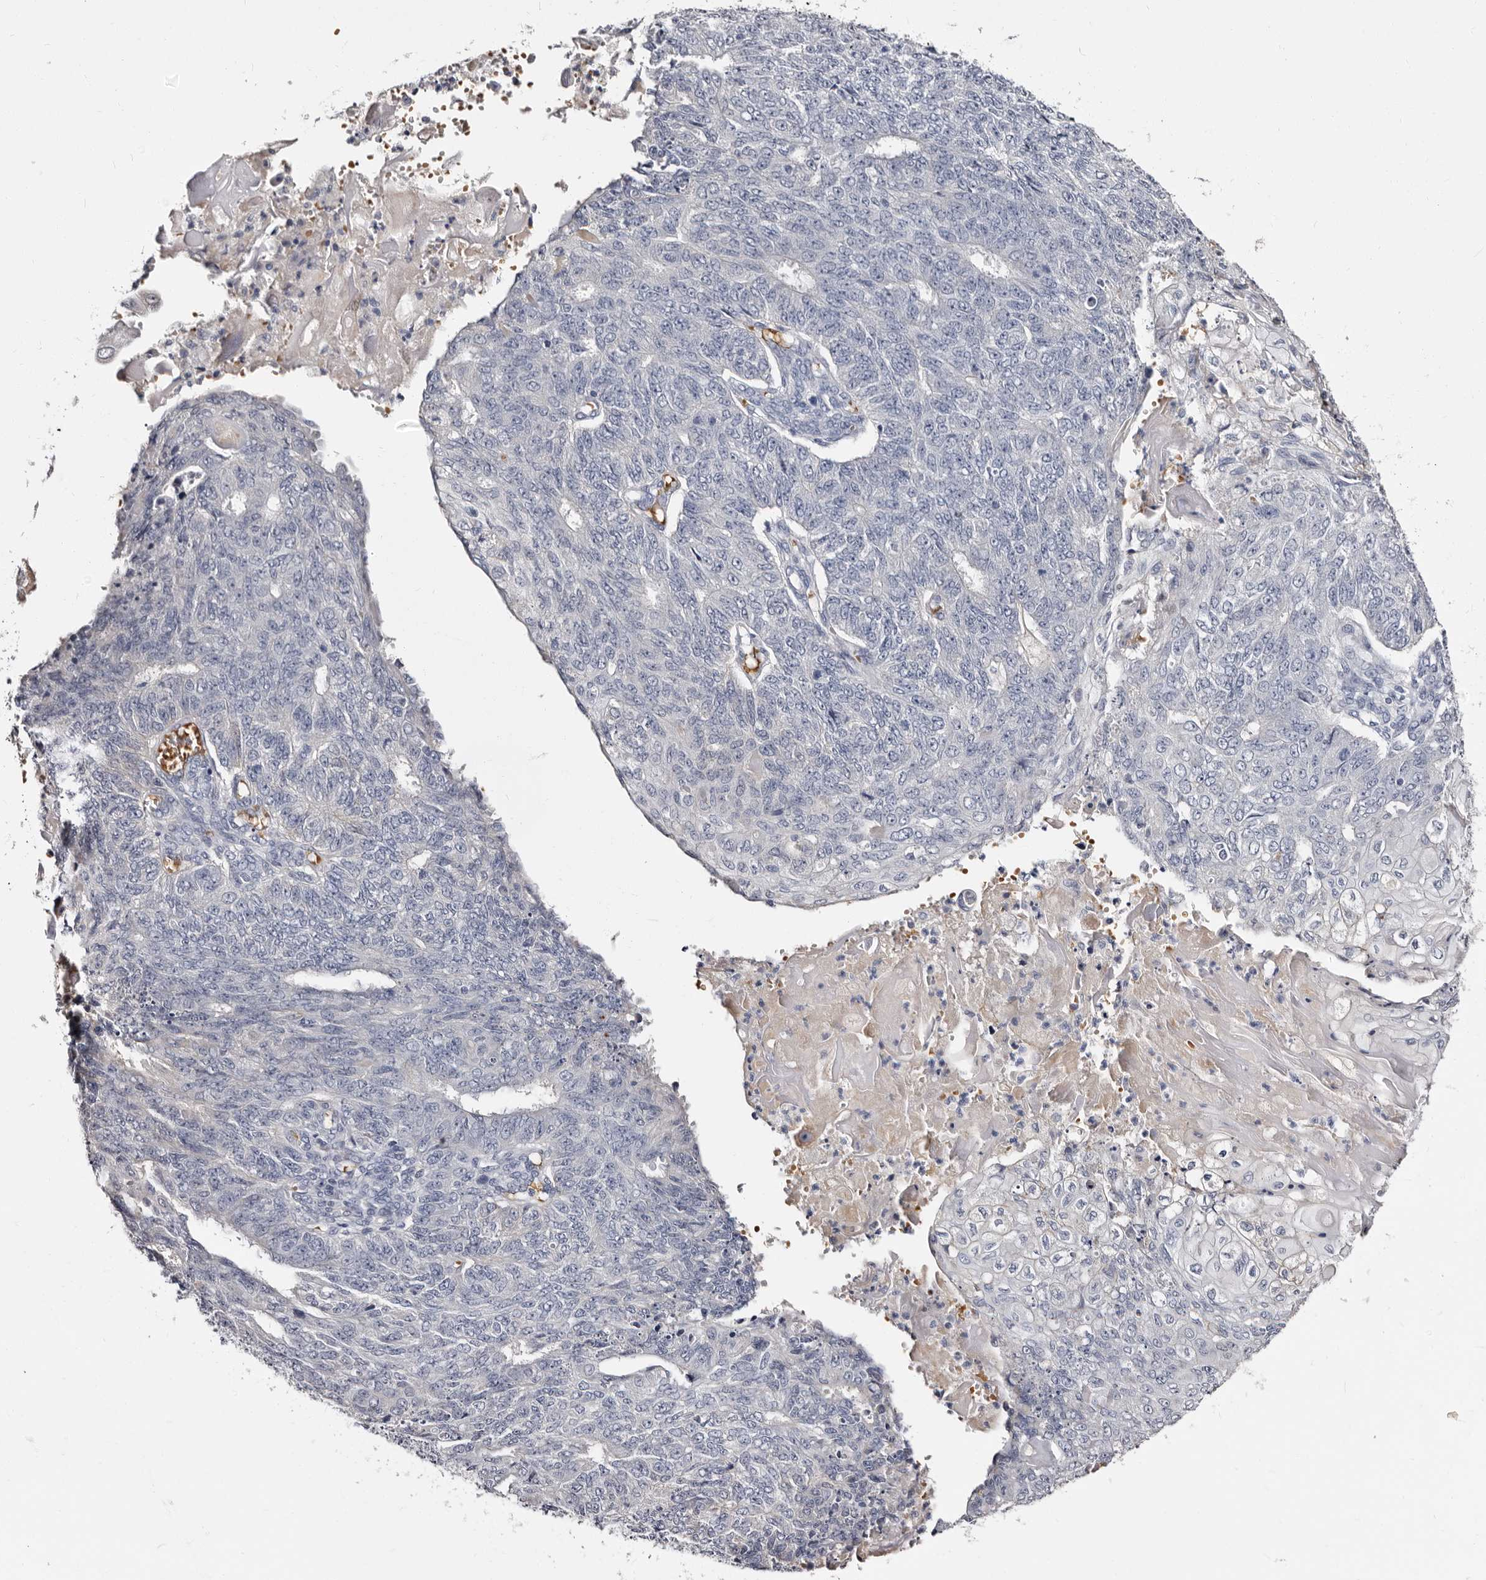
{"staining": {"intensity": "negative", "quantity": "none", "location": "none"}, "tissue": "endometrial cancer", "cell_type": "Tumor cells", "image_type": "cancer", "snomed": [{"axis": "morphology", "description": "Adenocarcinoma, NOS"}, {"axis": "topography", "description": "Endometrium"}], "caption": "Tumor cells show no significant expression in endometrial adenocarcinoma.", "gene": "BPGM", "patient": {"sex": "female", "age": 32}}